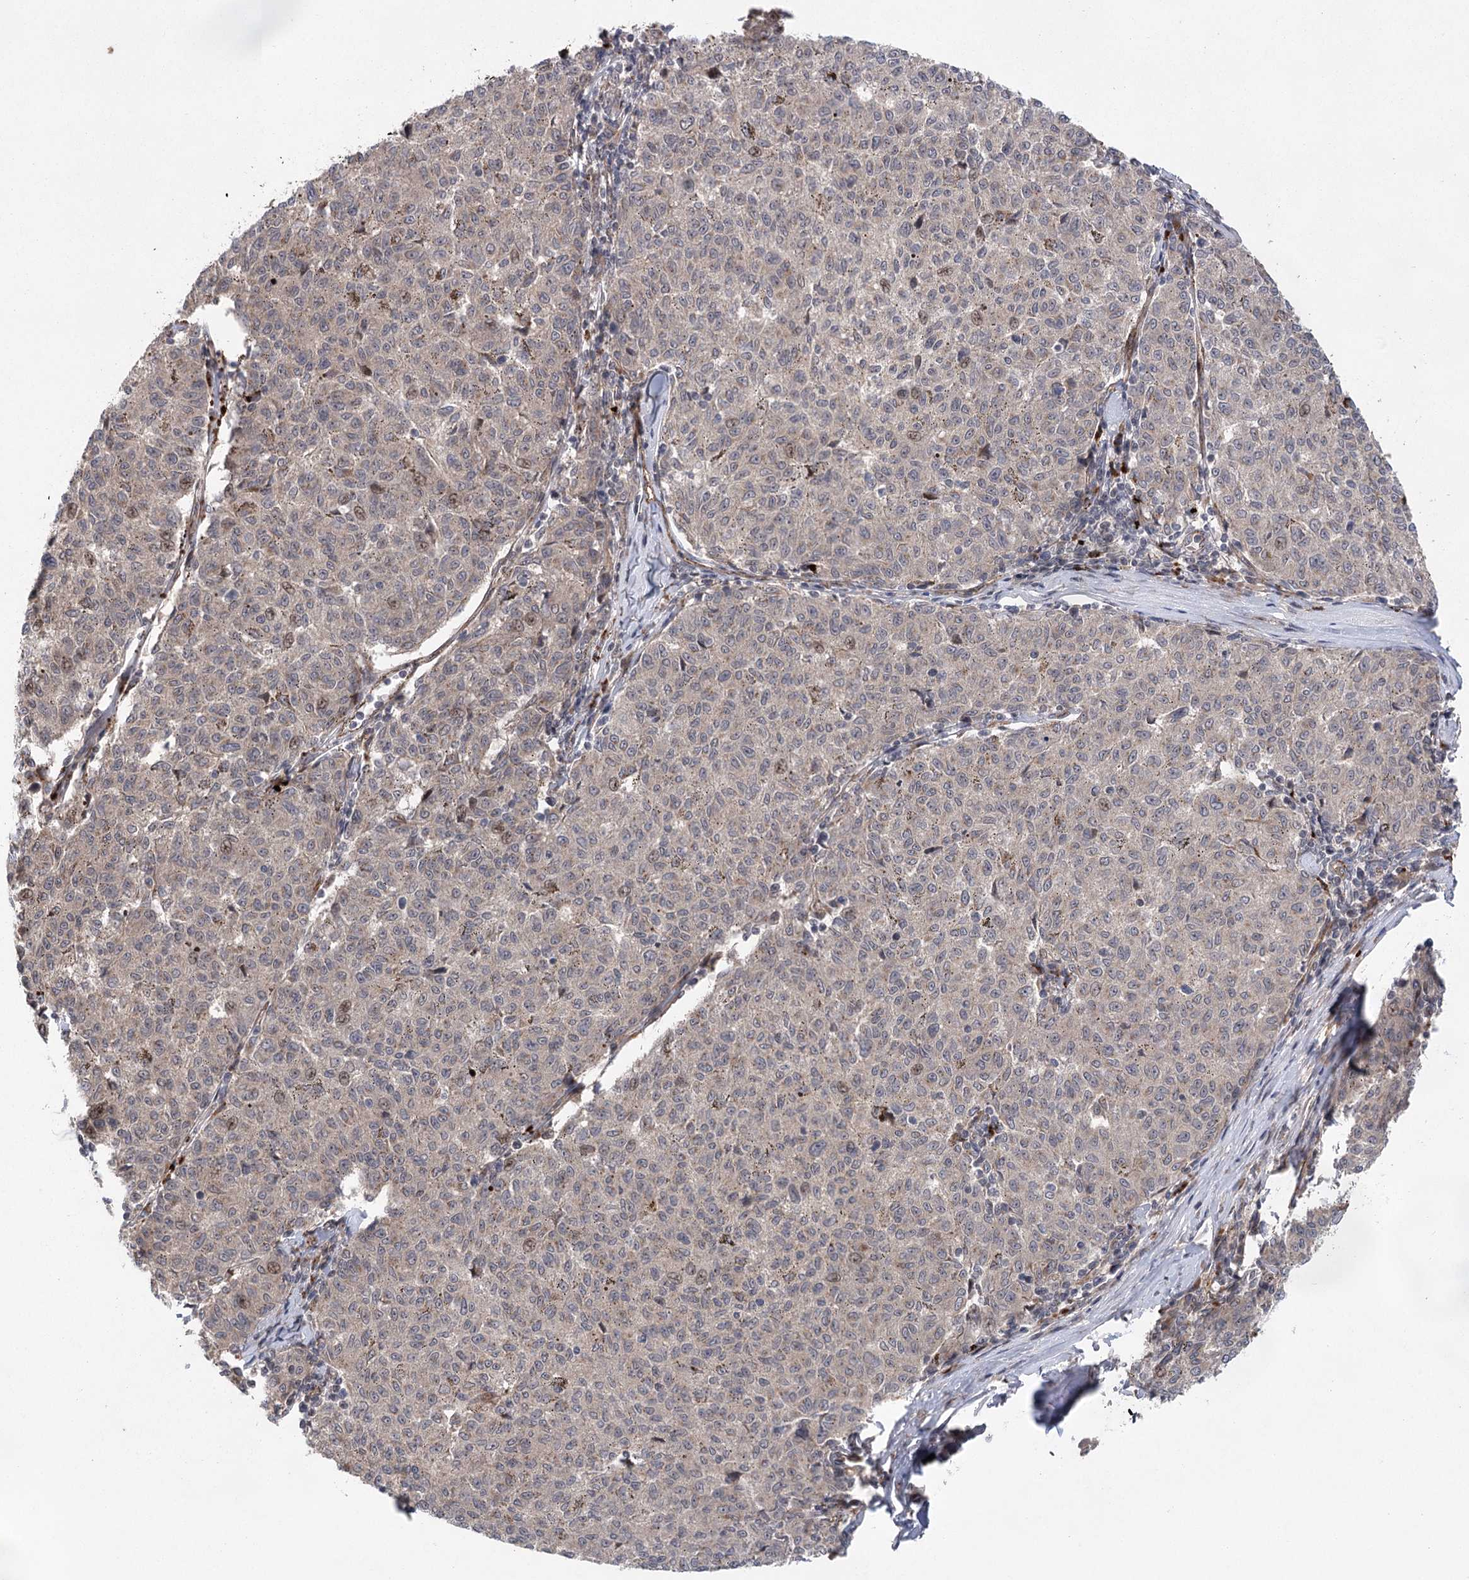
{"staining": {"intensity": "weak", "quantity": "<25%", "location": "cytoplasmic/membranous"}, "tissue": "melanoma", "cell_type": "Tumor cells", "image_type": "cancer", "snomed": [{"axis": "morphology", "description": "Malignant melanoma, NOS"}, {"axis": "topography", "description": "Skin"}], "caption": "Tumor cells are negative for brown protein staining in malignant melanoma. Brightfield microscopy of IHC stained with DAB (3,3'-diaminobenzidine) (brown) and hematoxylin (blue), captured at high magnification.", "gene": "METTL24", "patient": {"sex": "female", "age": 72}}